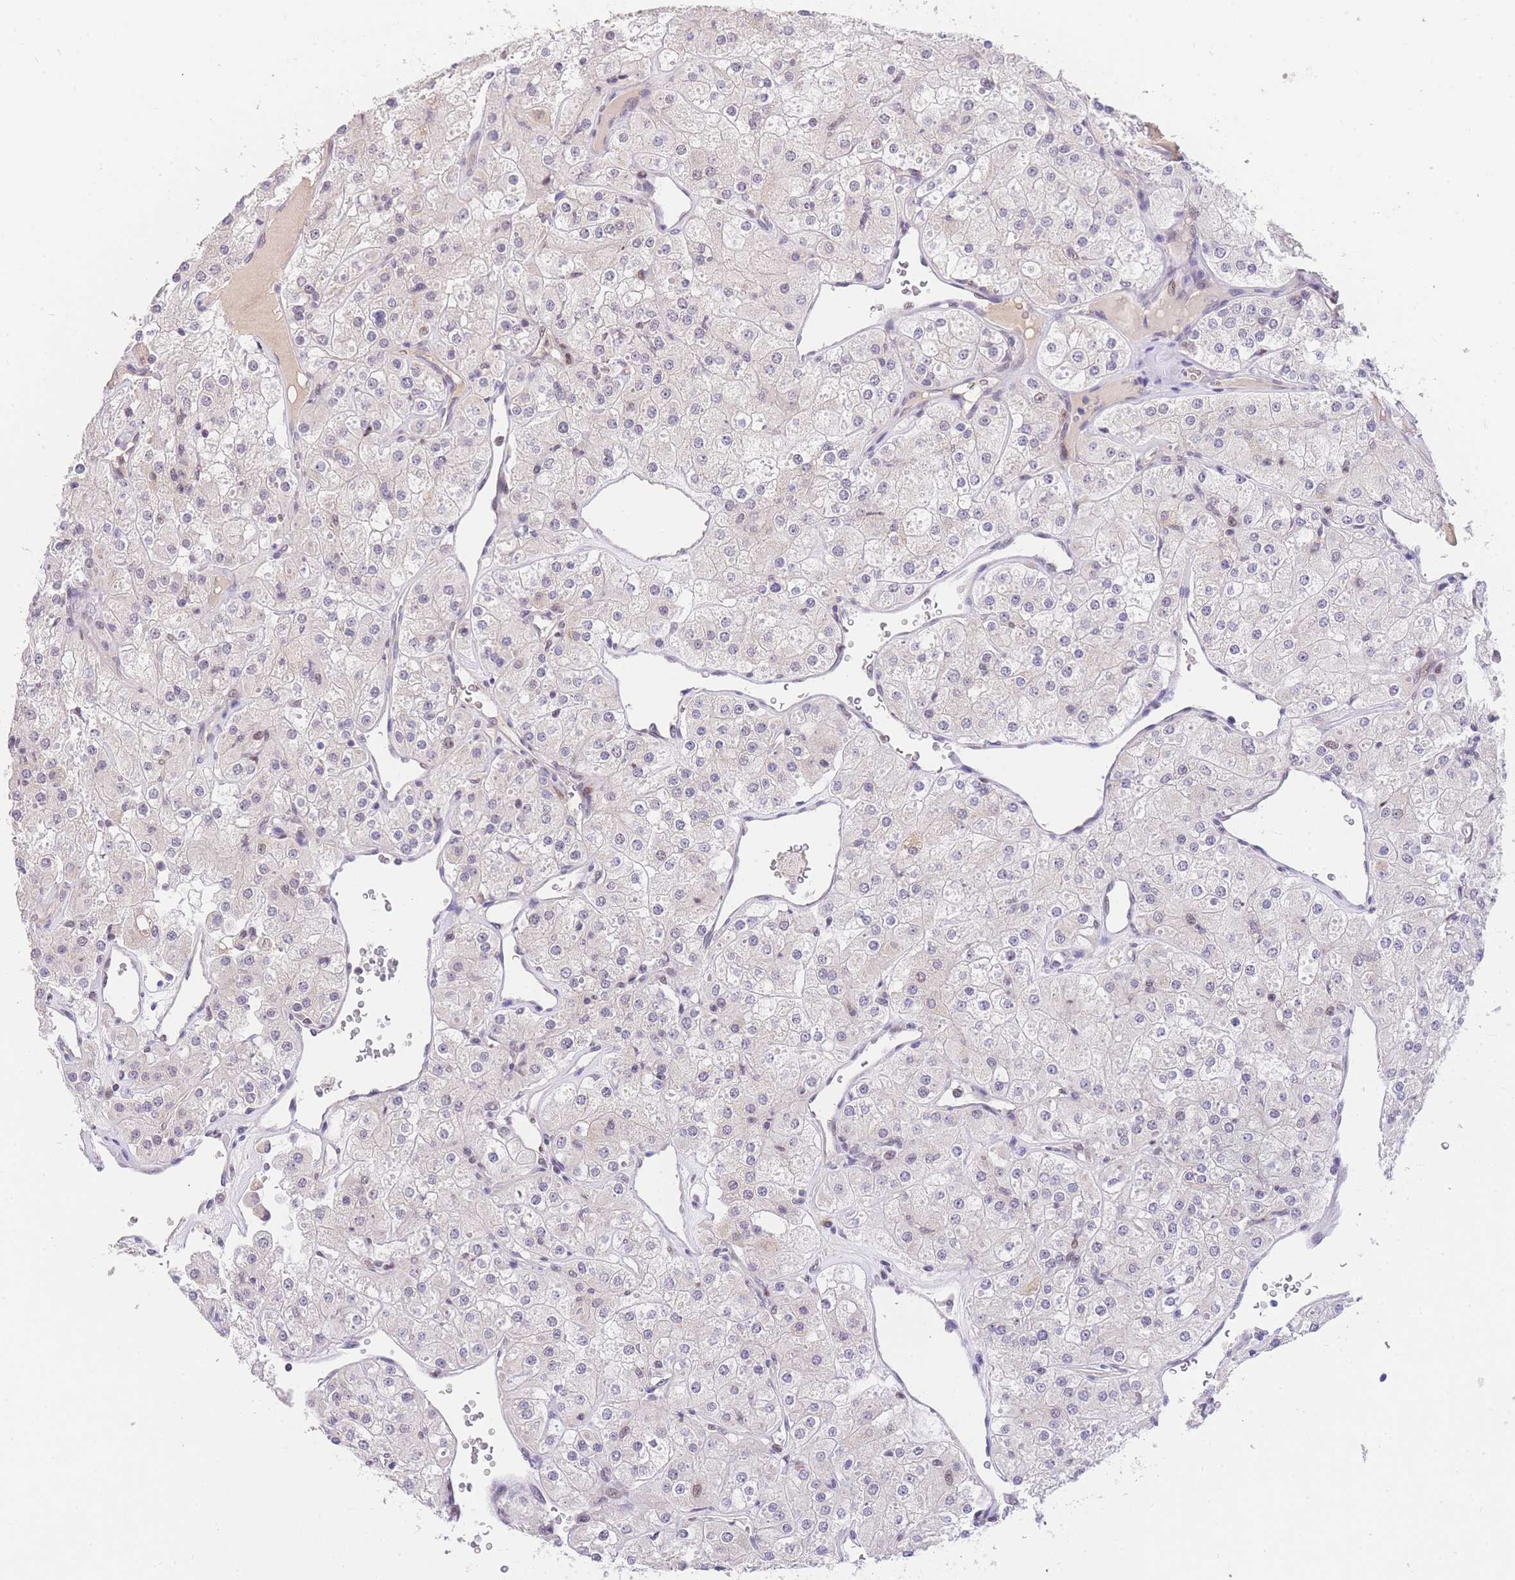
{"staining": {"intensity": "negative", "quantity": "none", "location": "none"}, "tissue": "renal cancer", "cell_type": "Tumor cells", "image_type": "cancer", "snomed": [{"axis": "morphology", "description": "Adenocarcinoma, NOS"}, {"axis": "topography", "description": "Kidney"}], "caption": "Immunohistochemistry (IHC) of human renal cancer shows no positivity in tumor cells. (DAB (3,3'-diaminobenzidine) immunohistochemistry, high magnification).", "gene": "SLC35F2", "patient": {"sex": "male", "age": 77}}